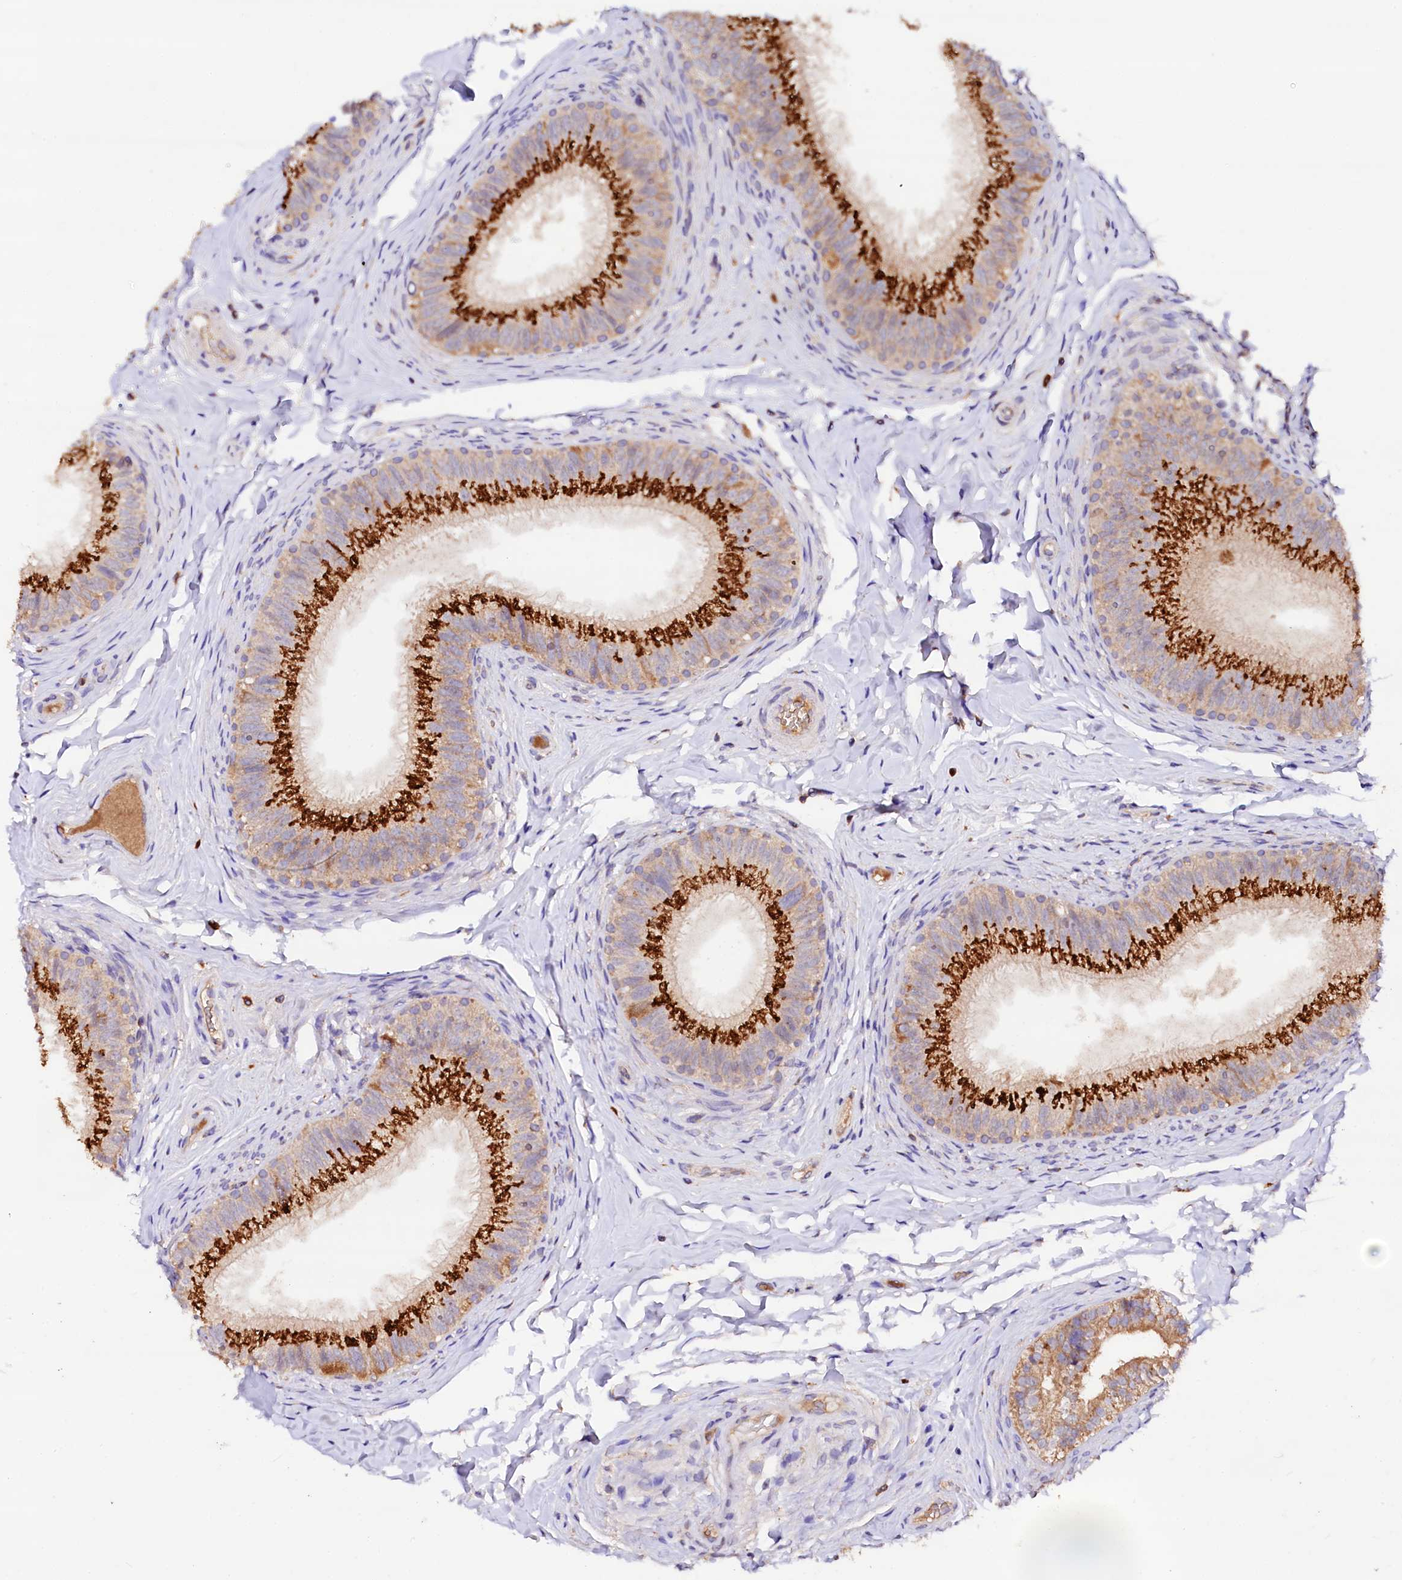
{"staining": {"intensity": "strong", "quantity": ">75%", "location": "cytoplasmic/membranous"}, "tissue": "epididymis", "cell_type": "Glandular cells", "image_type": "normal", "snomed": [{"axis": "morphology", "description": "Normal tissue, NOS"}, {"axis": "topography", "description": "Epididymis"}], "caption": "Epididymis stained for a protein shows strong cytoplasmic/membranous positivity in glandular cells. Using DAB (brown) and hematoxylin (blue) stains, captured at high magnification using brightfield microscopy.", "gene": "ST3GAL1", "patient": {"sex": "male", "age": 49}}